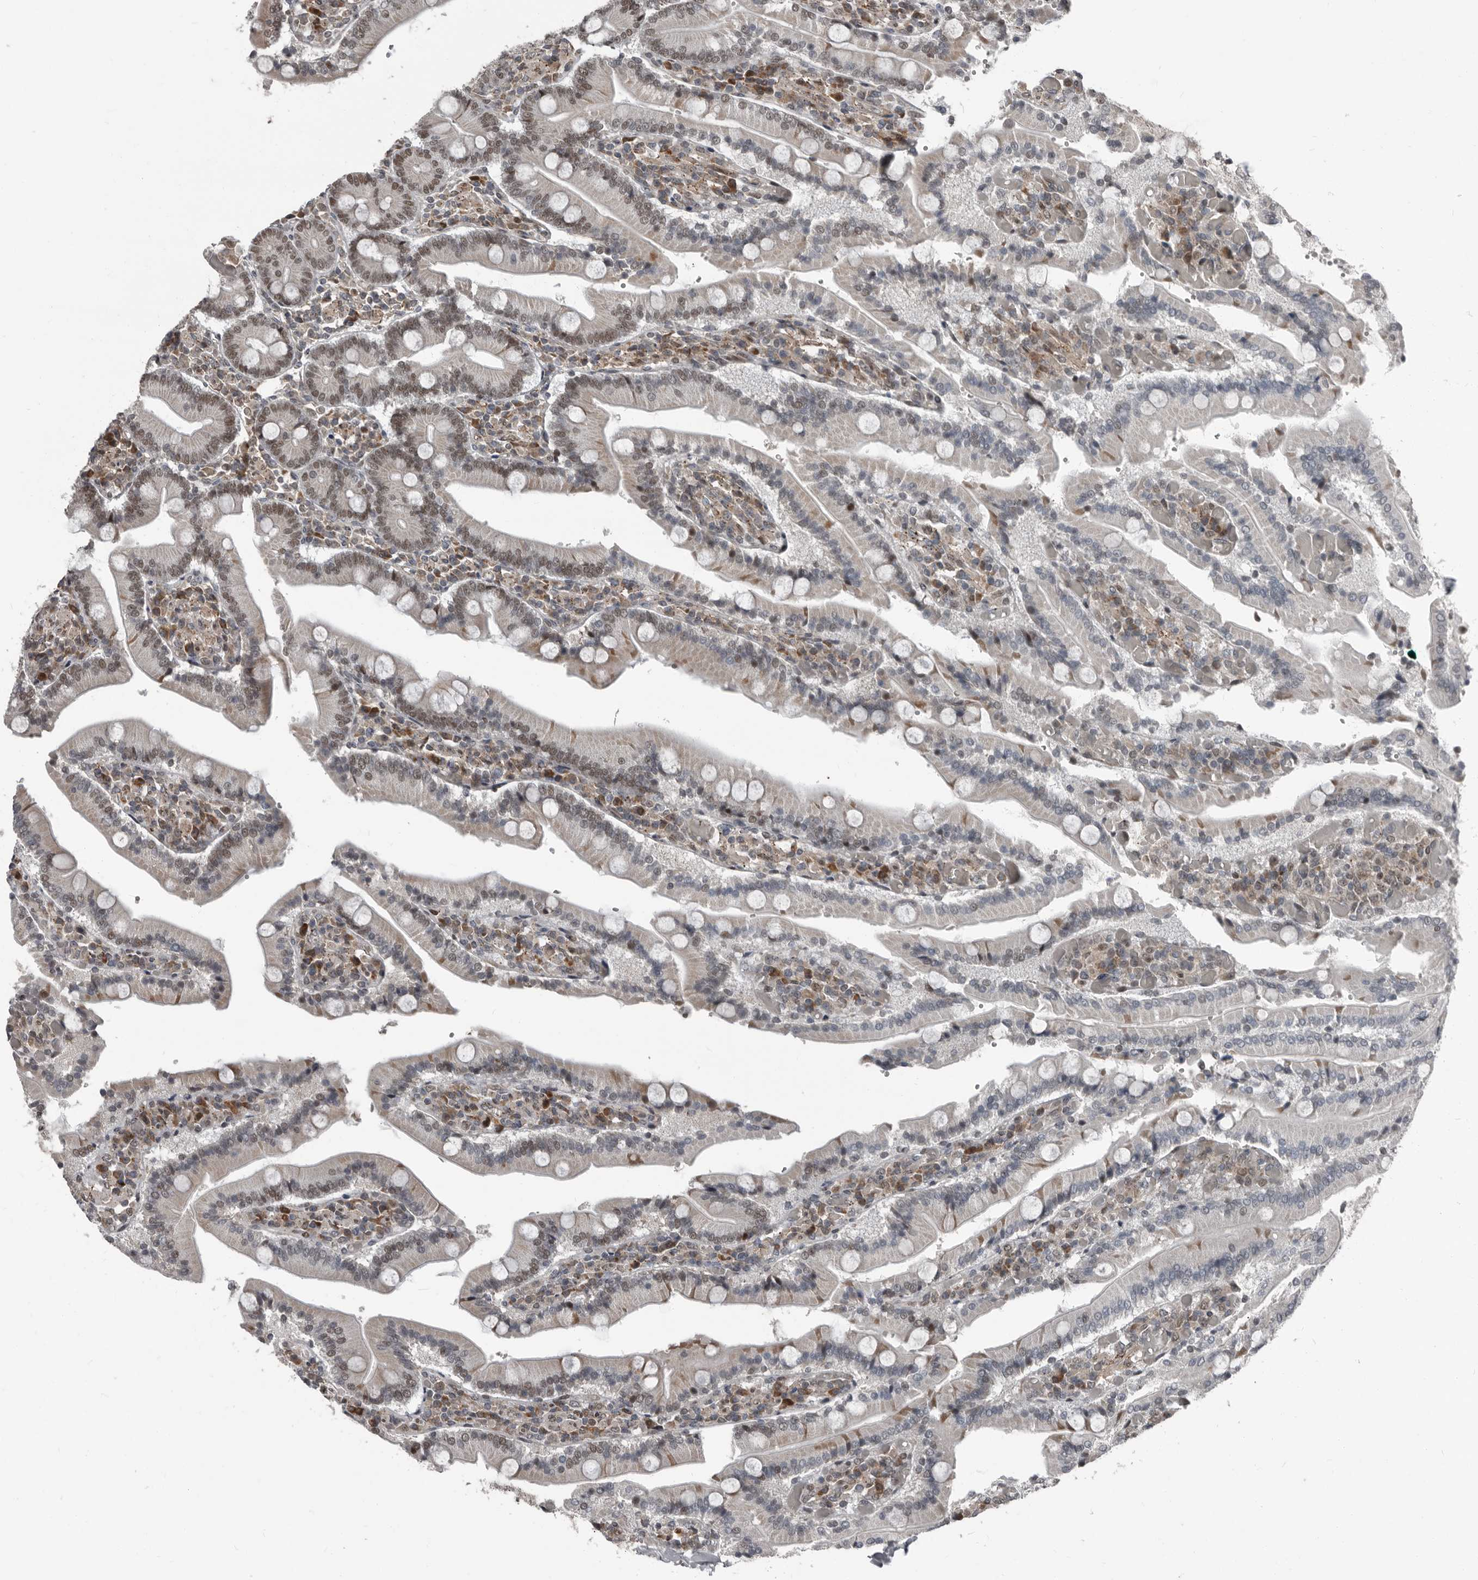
{"staining": {"intensity": "moderate", "quantity": "25%-75%", "location": "cytoplasmic/membranous,nuclear"}, "tissue": "duodenum", "cell_type": "Glandular cells", "image_type": "normal", "snomed": [{"axis": "morphology", "description": "Normal tissue, NOS"}, {"axis": "topography", "description": "Duodenum"}], "caption": "This photomicrograph reveals immunohistochemistry staining of normal human duodenum, with medium moderate cytoplasmic/membranous,nuclear staining in approximately 25%-75% of glandular cells.", "gene": "CHD1L", "patient": {"sex": "female", "age": 62}}